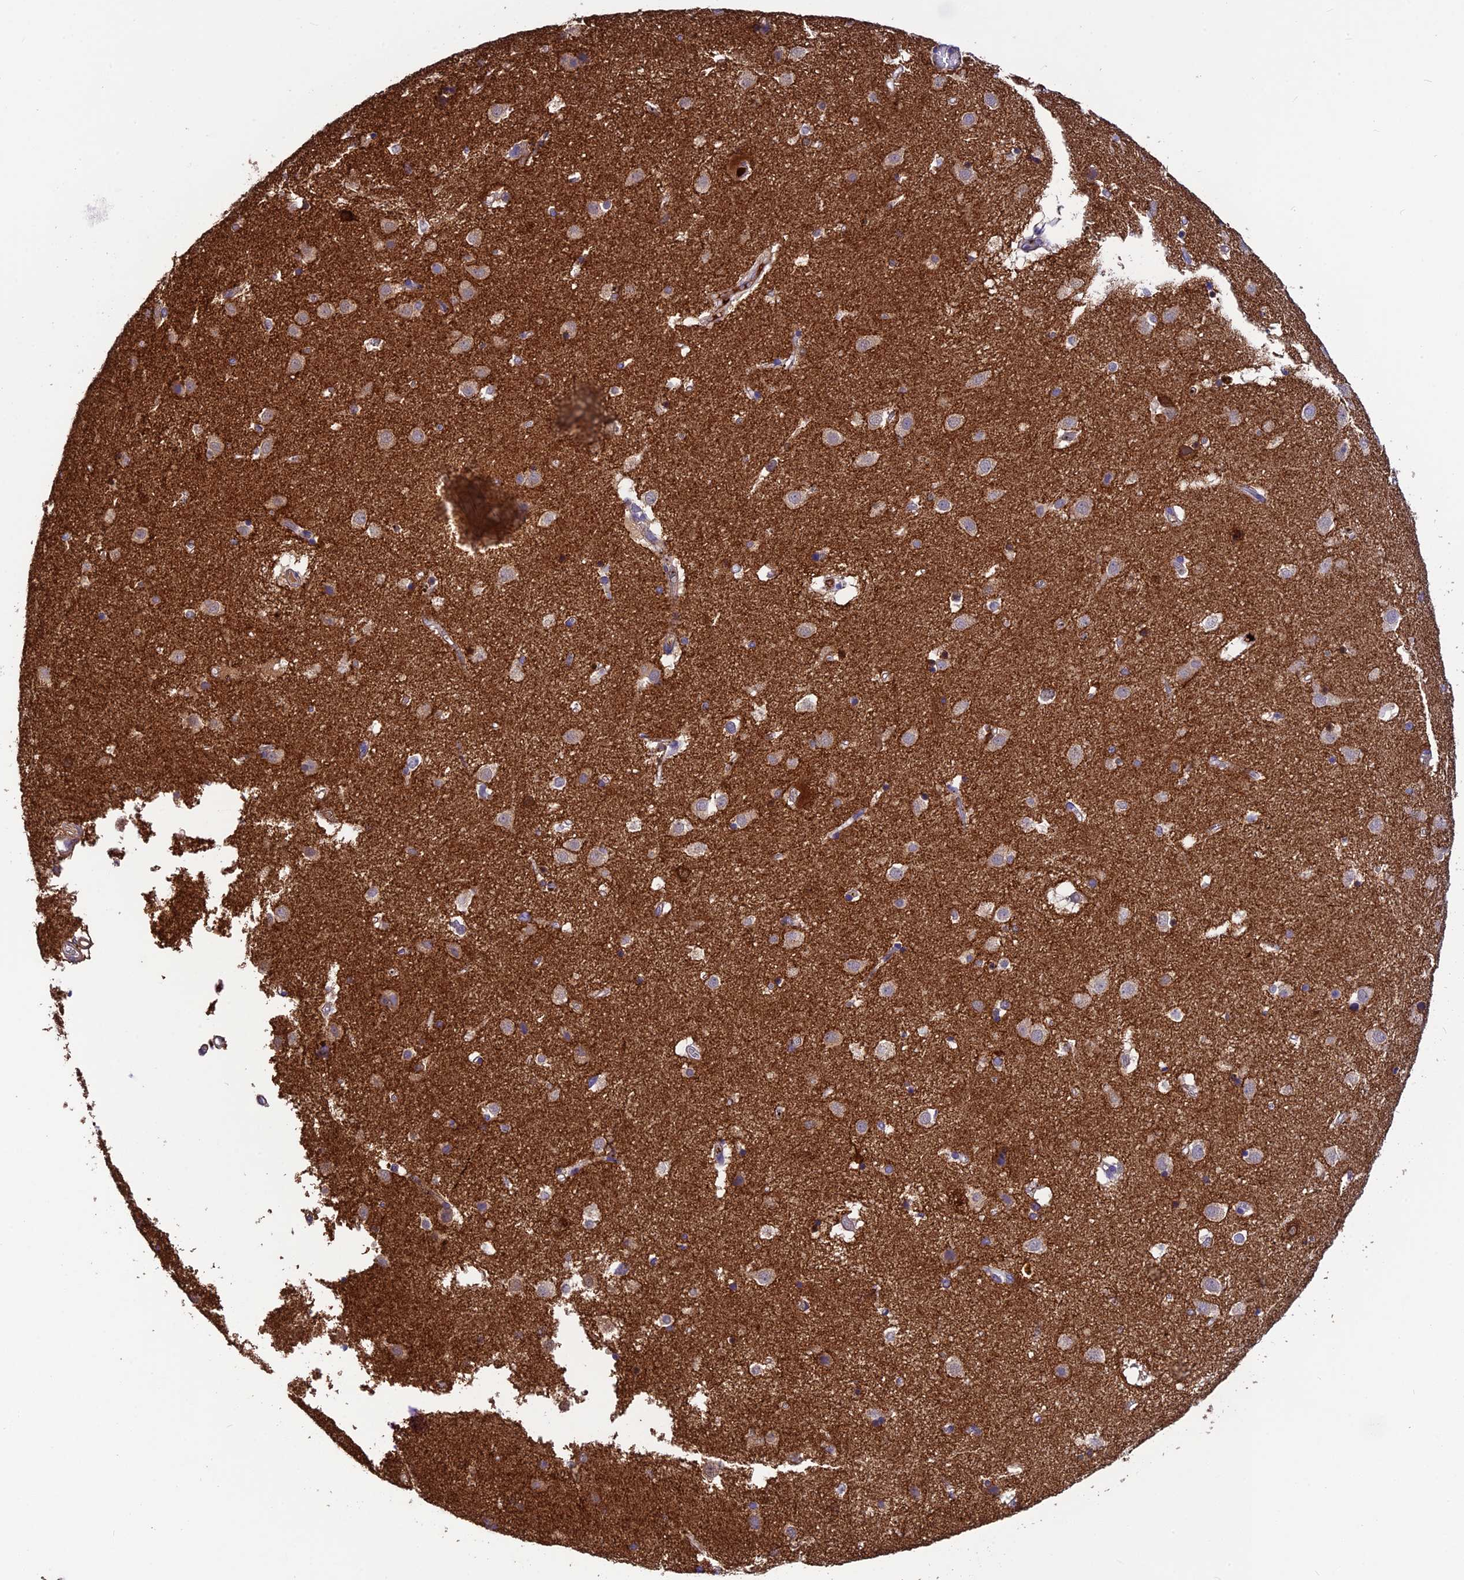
{"staining": {"intensity": "strong", "quantity": "<25%", "location": "cytoplasmic/membranous"}, "tissue": "caudate", "cell_type": "Glial cells", "image_type": "normal", "snomed": [{"axis": "morphology", "description": "Normal tissue, NOS"}, {"axis": "topography", "description": "Lateral ventricle wall"}], "caption": "Protein staining exhibits strong cytoplasmic/membranous positivity in approximately <25% of glial cells in unremarkable caudate.", "gene": "PZP", "patient": {"sex": "male", "age": 70}}